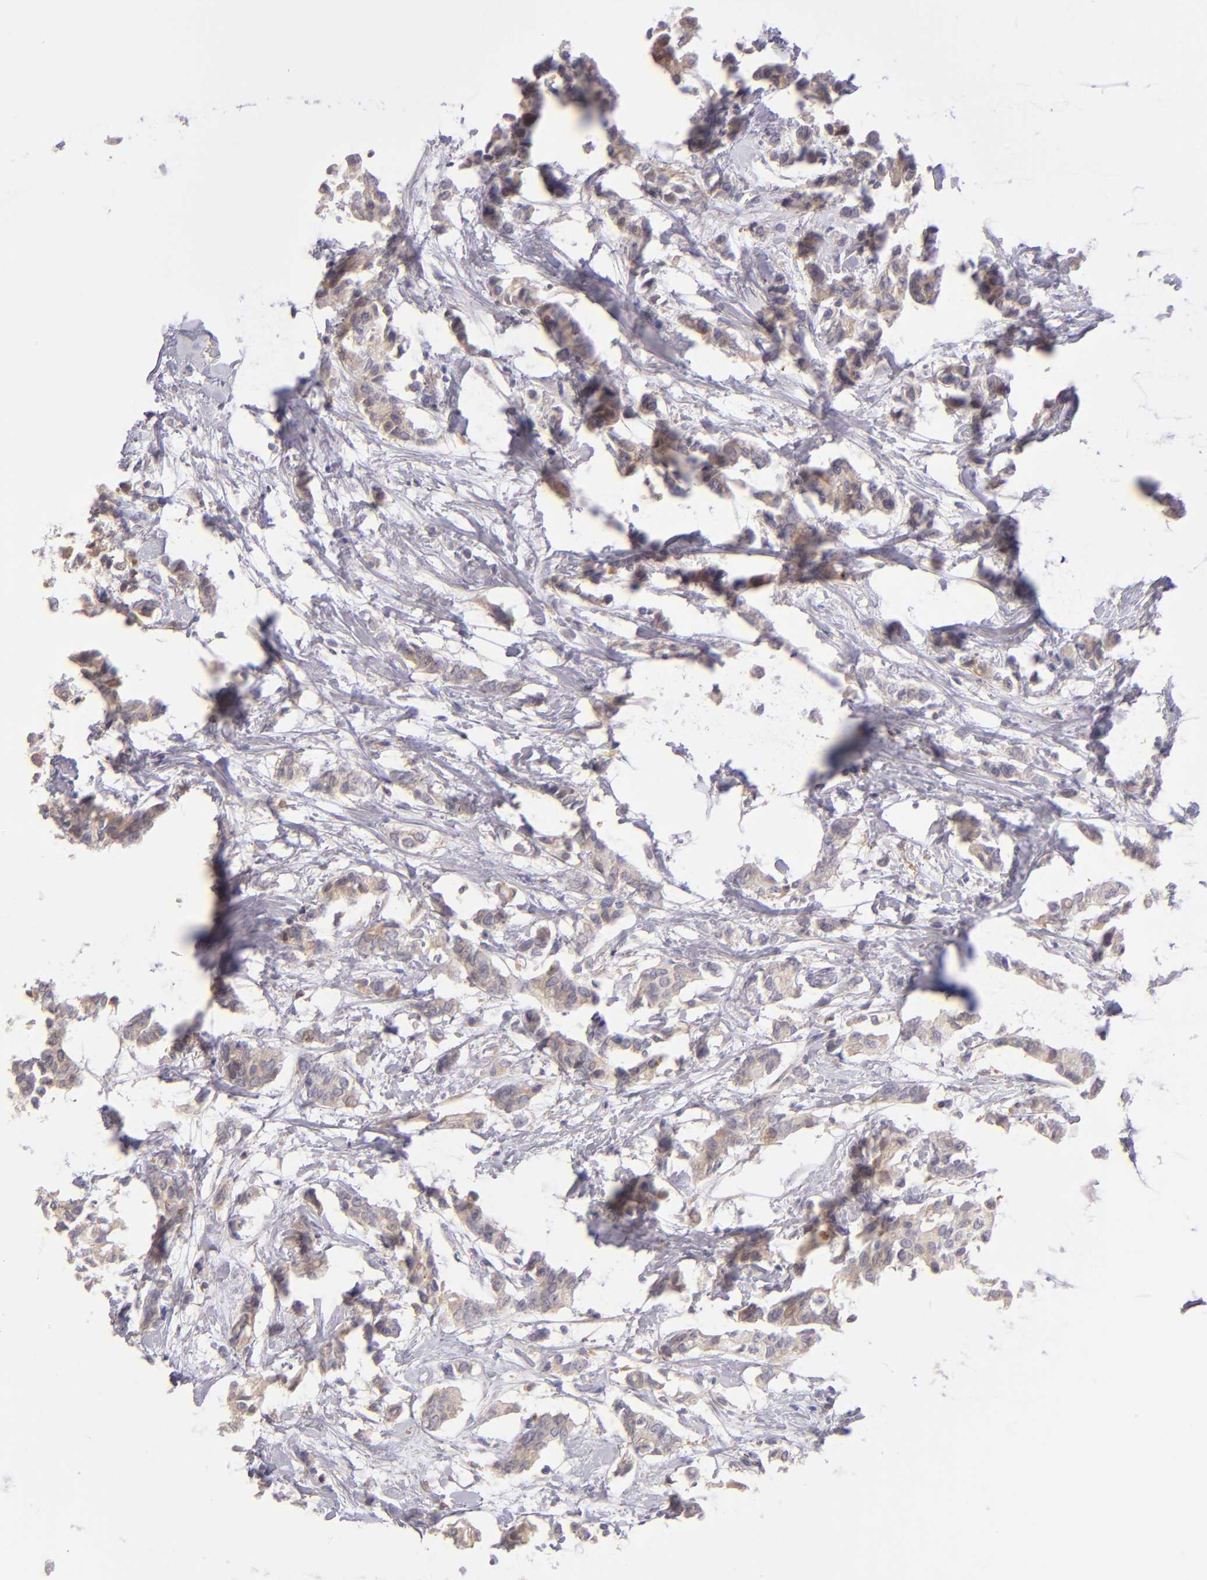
{"staining": {"intensity": "weak", "quantity": ">75%", "location": "cytoplasmic/membranous"}, "tissue": "breast cancer", "cell_type": "Tumor cells", "image_type": "cancer", "snomed": [{"axis": "morphology", "description": "Duct carcinoma"}, {"axis": "topography", "description": "Breast"}], "caption": "Breast invasive ductal carcinoma stained for a protein (brown) displays weak cytoplasmic/membranous positive staining in approximately >75% of tumor cells.", "gene": "TRAF3", "patient": {"sex": "female", "age": 84}}